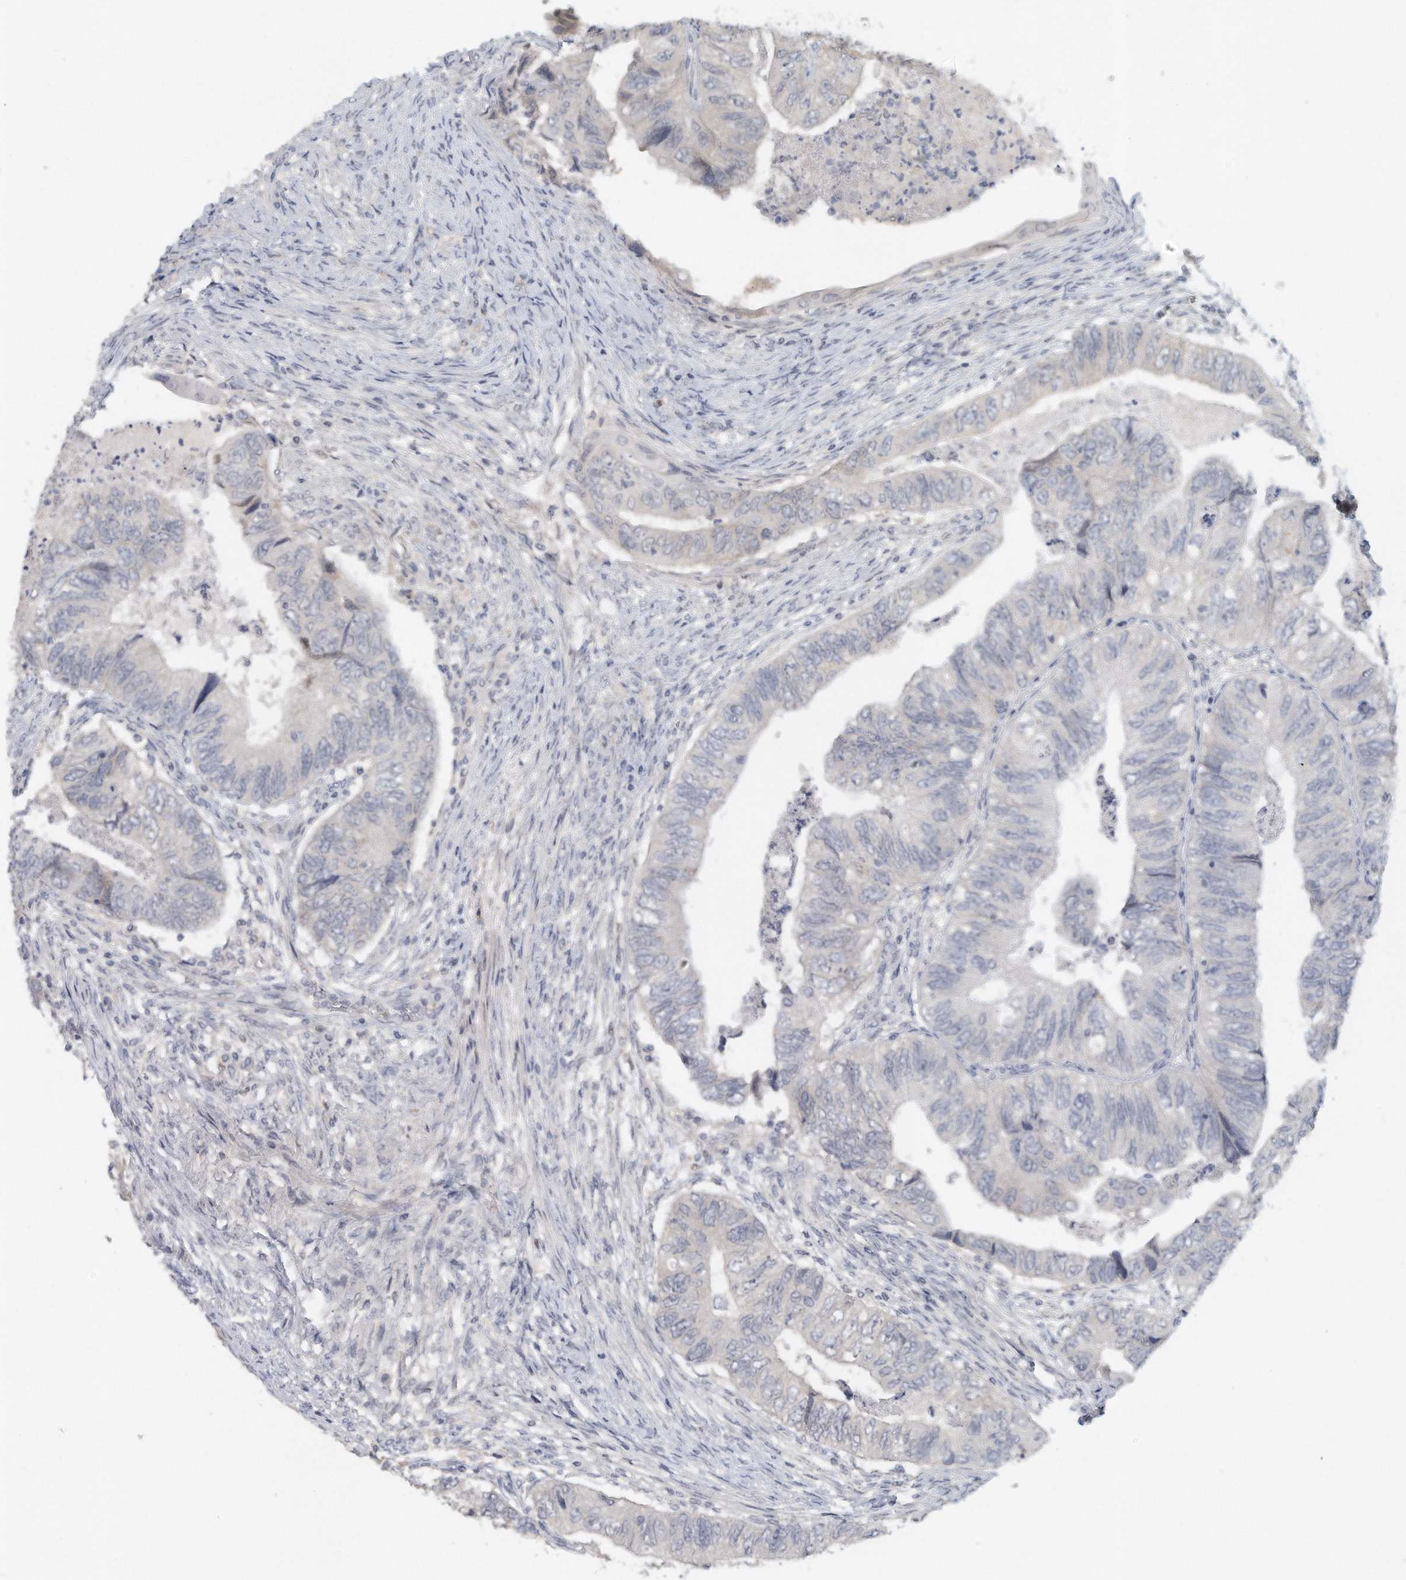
{"staining": {"intensity": "negative", "quantity": "none", "location": "none"}, "tissue": "colorectal cancer", "cell_type": "Tumor cells", "image_type": "cancer", "snomed": [{"axis": "morphology", "description": "Adenocarcinoma, NOS"}, {"axis": "topography", "description": "Rectum"}], "caption": "This photomicrograph is of colorectal cancer stained with immunohistochemistry to label a protein in brown with the nuclei are counter-stained blue. There is no expression in tumor cells.", "gene": "DDX43", "patient": {"sex": "male", "age": 63}}